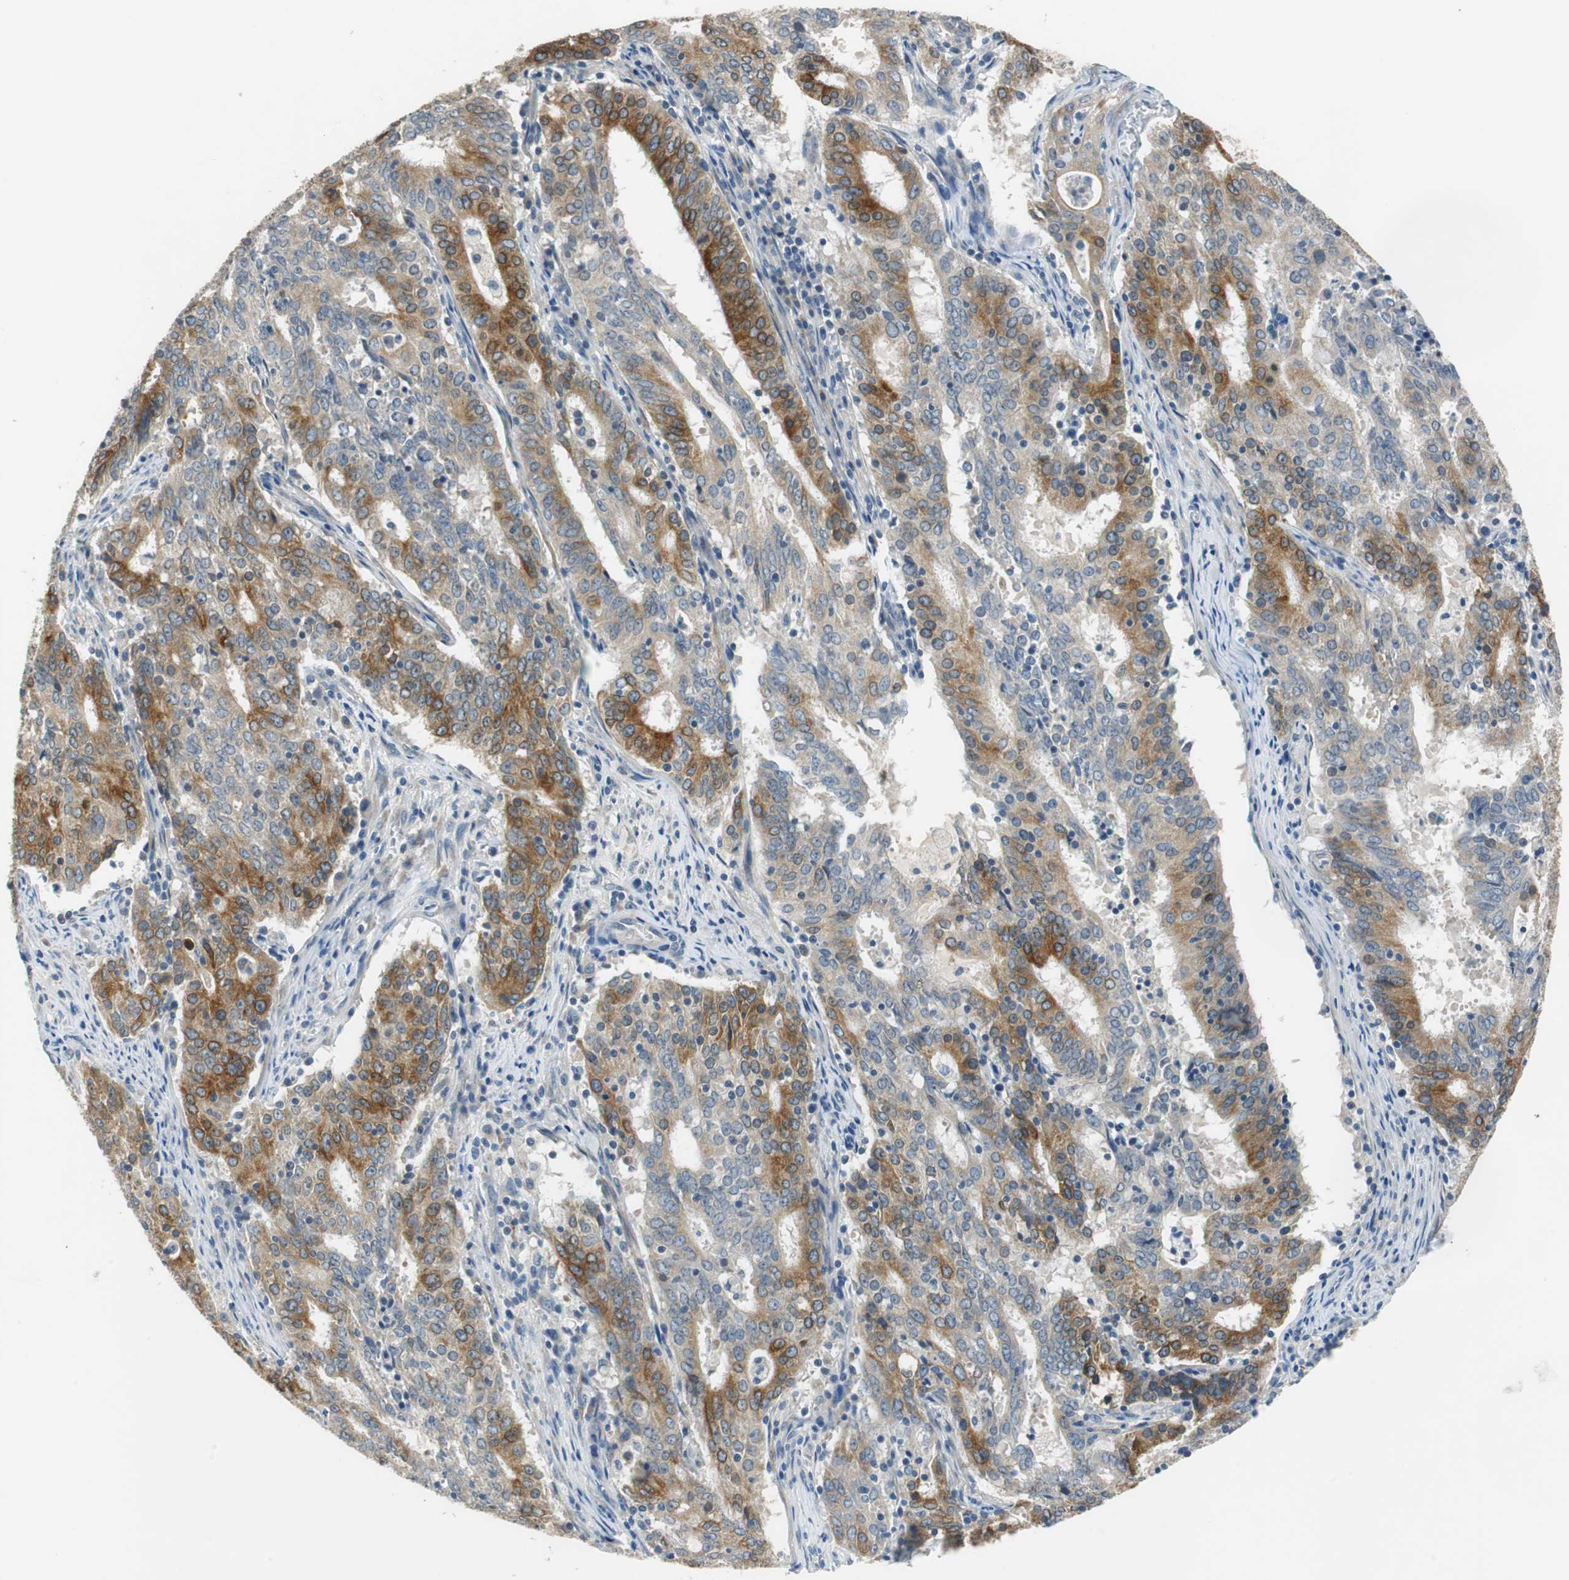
{"staining": {"intensity": "strong", "quantity": ">75%", "location": "cytoplasmic/membranous"}, "tissue": "cervical cancer", "cell_type": "Tumor cells", "image_type": "cancer", "snomed": [{"axis": "morphology", "description": "Adenocarcinoma, NOS"}, {"axis": "topography", "description": "Cervix"}], "caption": "IHC staining of cervical cancer (adenocarcinoma), which reveals high levels of strong cytoplasmic/membranous positivity in about >75% of tumor cells indicating strong cytoplasmic/membranous protein expression. The staining was performed using DAB (3,3'-diaminobenzidine) (brown) for protein detection and nuclei were counterstained in hematoxylin (blue).", "gene": "FADS2", "patient": {"sex": "female", "age": 44}}